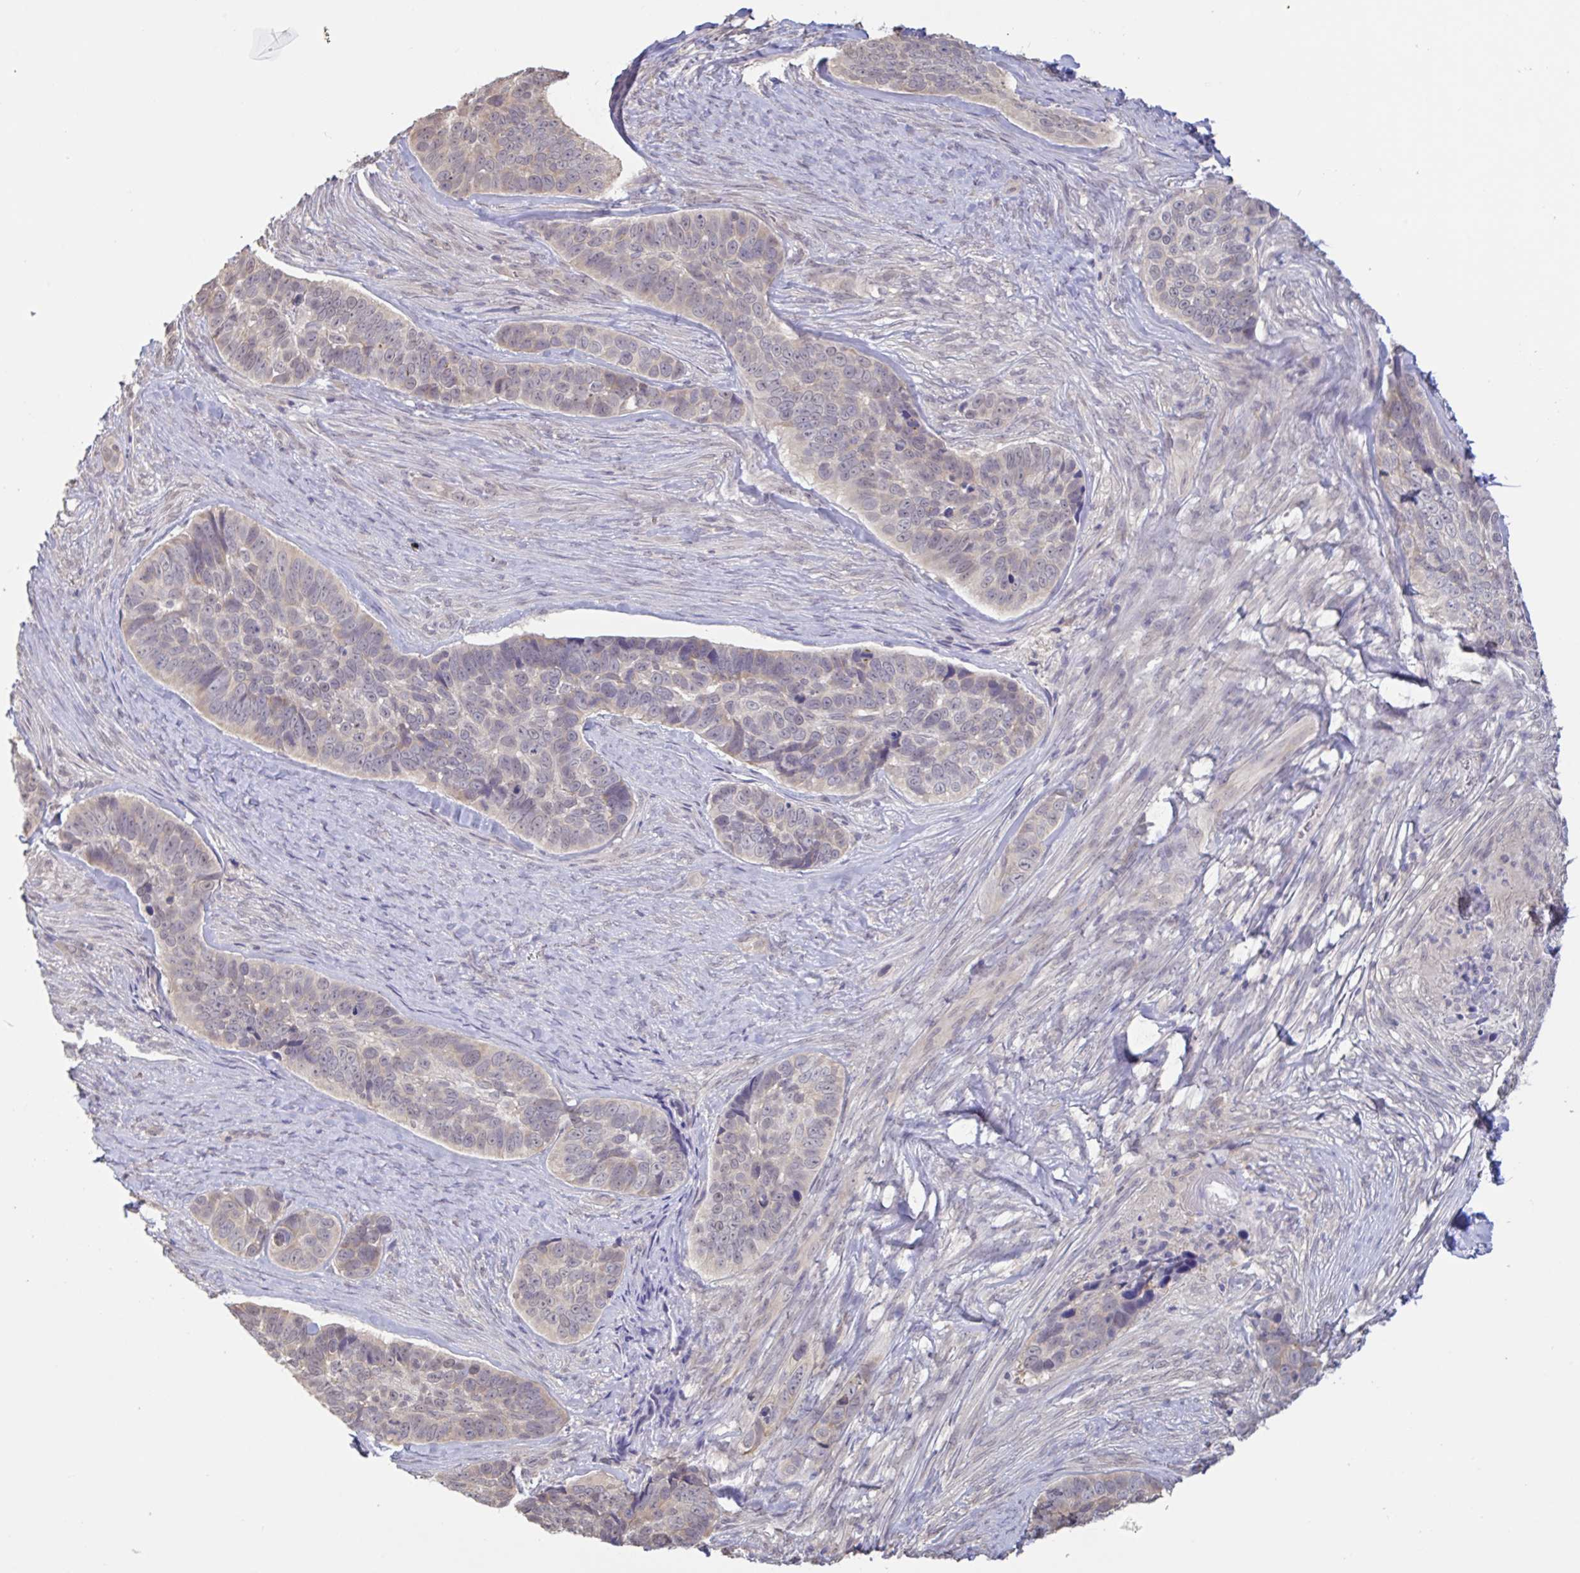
{"staining": {"intensity": "weak", "quantity": "<25%", "location": "cytoplasmic/membranous"}, "tissue": "skin cancer", "cell_type": "Tumor cells", "image_type": "cancer", "snomed": [{"axis": "morphology", "description": "Basal cell carcinoma"}, {"axis": "topography", "description": "Skin"}], "caption": "IHC image of neoplastic tissue: skin cancer (basal cell carcinoma) stained with DAB (3,3'-diaminobenzidine) demonstrates no significant protein staining in tumor cells. (Immunohistochemistry (ihc), brightfield microscopy, high magnification).", "gene": "HYPK", "patient": {"sex": "female", "age": 82}}